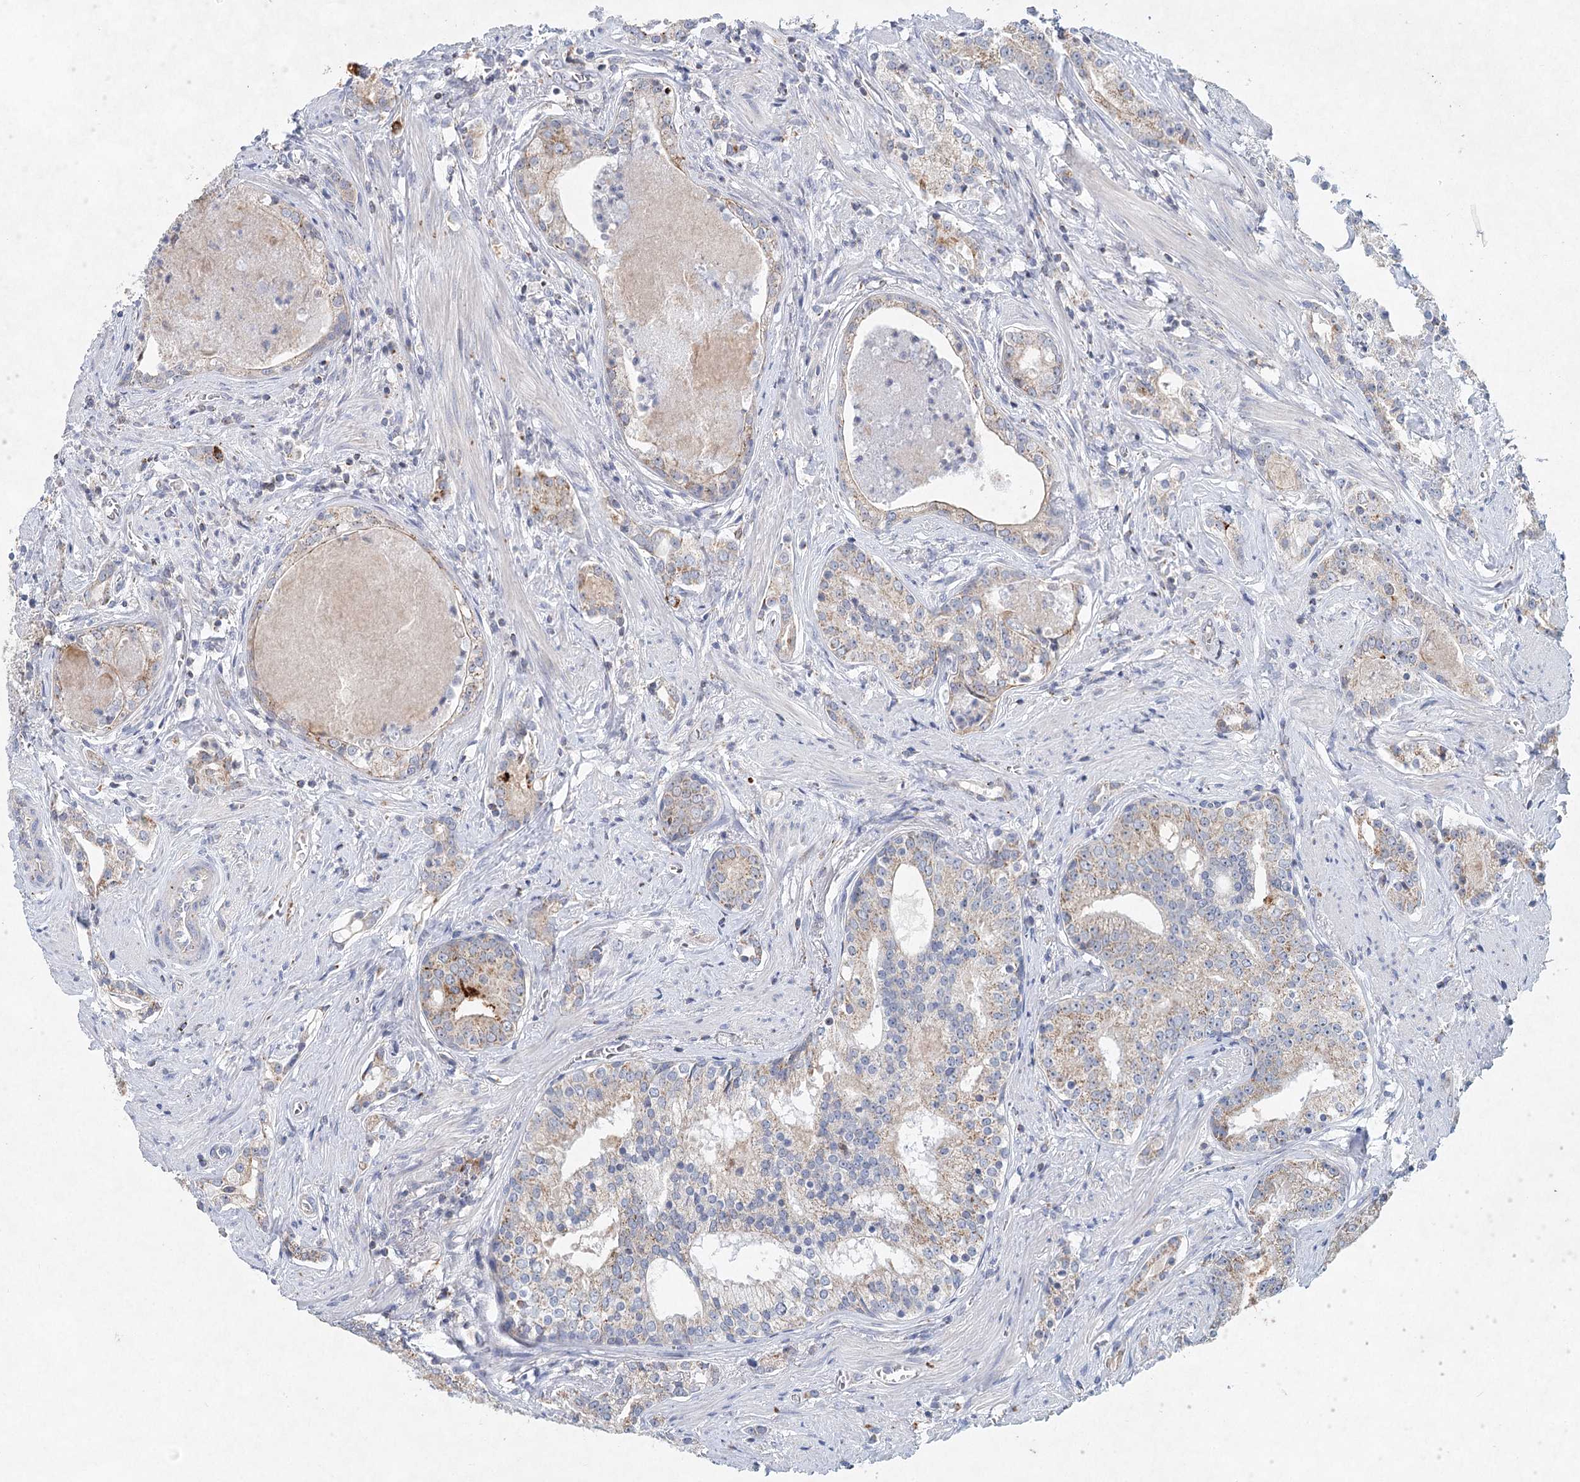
{"staining": {"intensity": "strong", "quantity": "<25%", "location": "cytoplasmic/membranous"}, "tissue": "prostate cancer", "cell_type": "Tumor cells", "image_type": "cancer", "snomed": [{"axis": "morphology", "description": "Adenocarcinoma, High grade"}, {"axis": "topography", "description": "Prostate"}], "caption": "Immunohistochemistry (IHC) staining of prostate cancer (adenocarcinoma (high-grade)), which exhibits medium levels of strong cytoplasmic/membranous positivity in approximately <25% of tumor cells indicating strong cytoplasmic/membranous protein positivity. The staining was performed using DAB (brown) for protein detection and nuclei were counterstained in hematoxylin (blue).", "gene": "XPO6", "patient": {"sex": "male", "age": 58}}